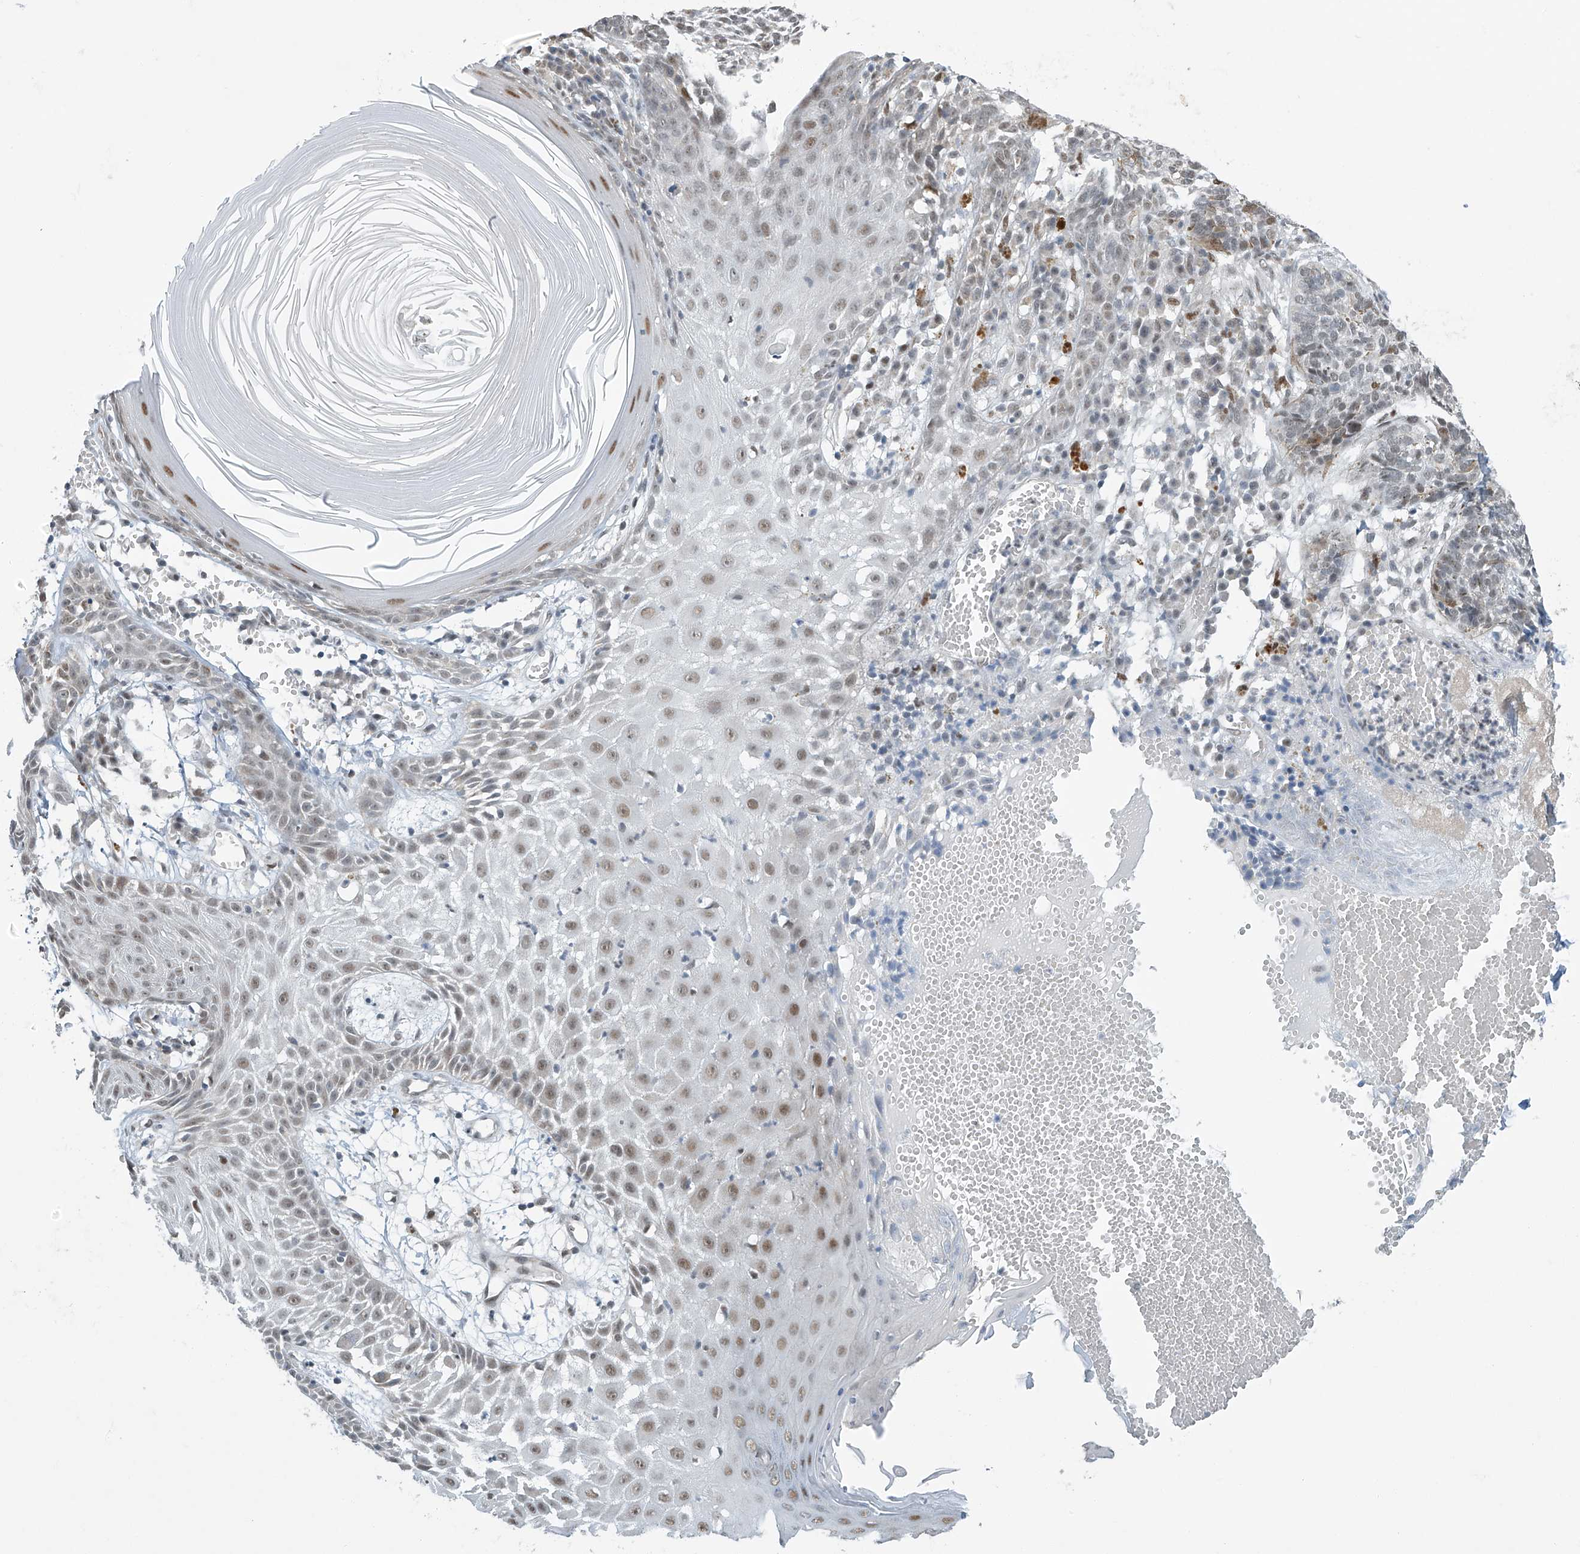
{"staining": {"intensity": "moderate", "quantity": ">75%", "location": "nuclear"}, "tissue": "skin cancer", "cell_type": "Tumor cells", "image_type": "cancer", "snomed": [{"axis": "morphology", "description": "Basal cell carcinoma"}, {"axis": "topography", "description": "Skin"}], "caption": "Immunohistochemistry (DAB) staining of skin cancer demonstrates moderate nuclear protein staining in approximately >75% of tumor cells.", "gene": "TAF8", "patient": {"sex": "male", "age": 85}}